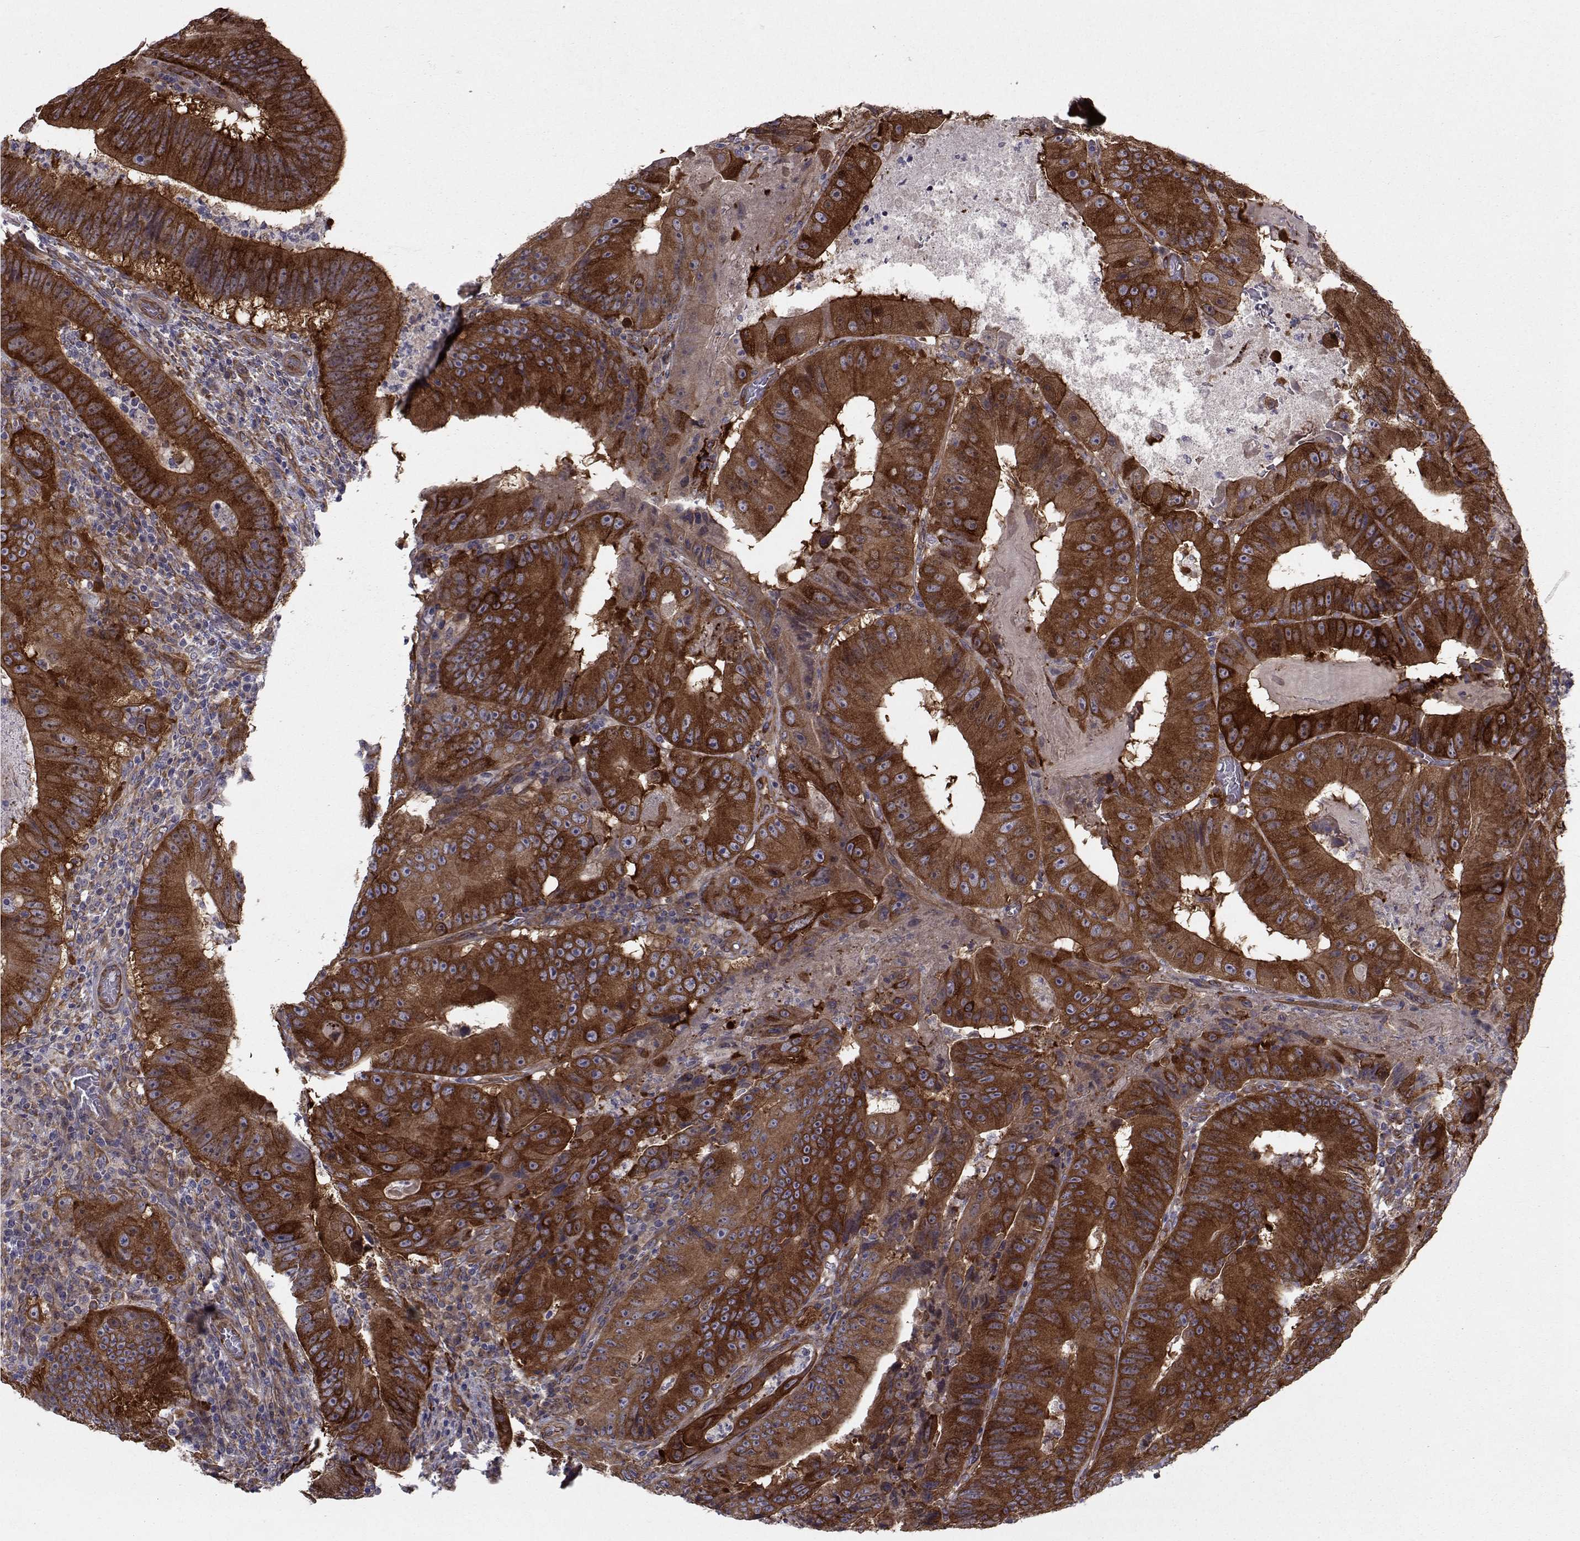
{"staining": {"intensity": "strong", "quantity": ">75%", "location": "cytoplasmic/membranous"}, "tissue": "colorectal cancer", "cell_type": "Tumor cells", "image_type": "cancer", "snomed": [{"axis": "morphology", "description": "Adenocarcinoma, NOS"}, {"axis": "topography", "description": "Colon"}], "caption": "The photomicrograph displays staining of adenocarcinoma (colorectal), revealing strong cytoplasmic/membranous protein positivity (brown color) within tumor cells.", "gene": "TRIP10", "patient": {"sex": "female", "age": 86}}